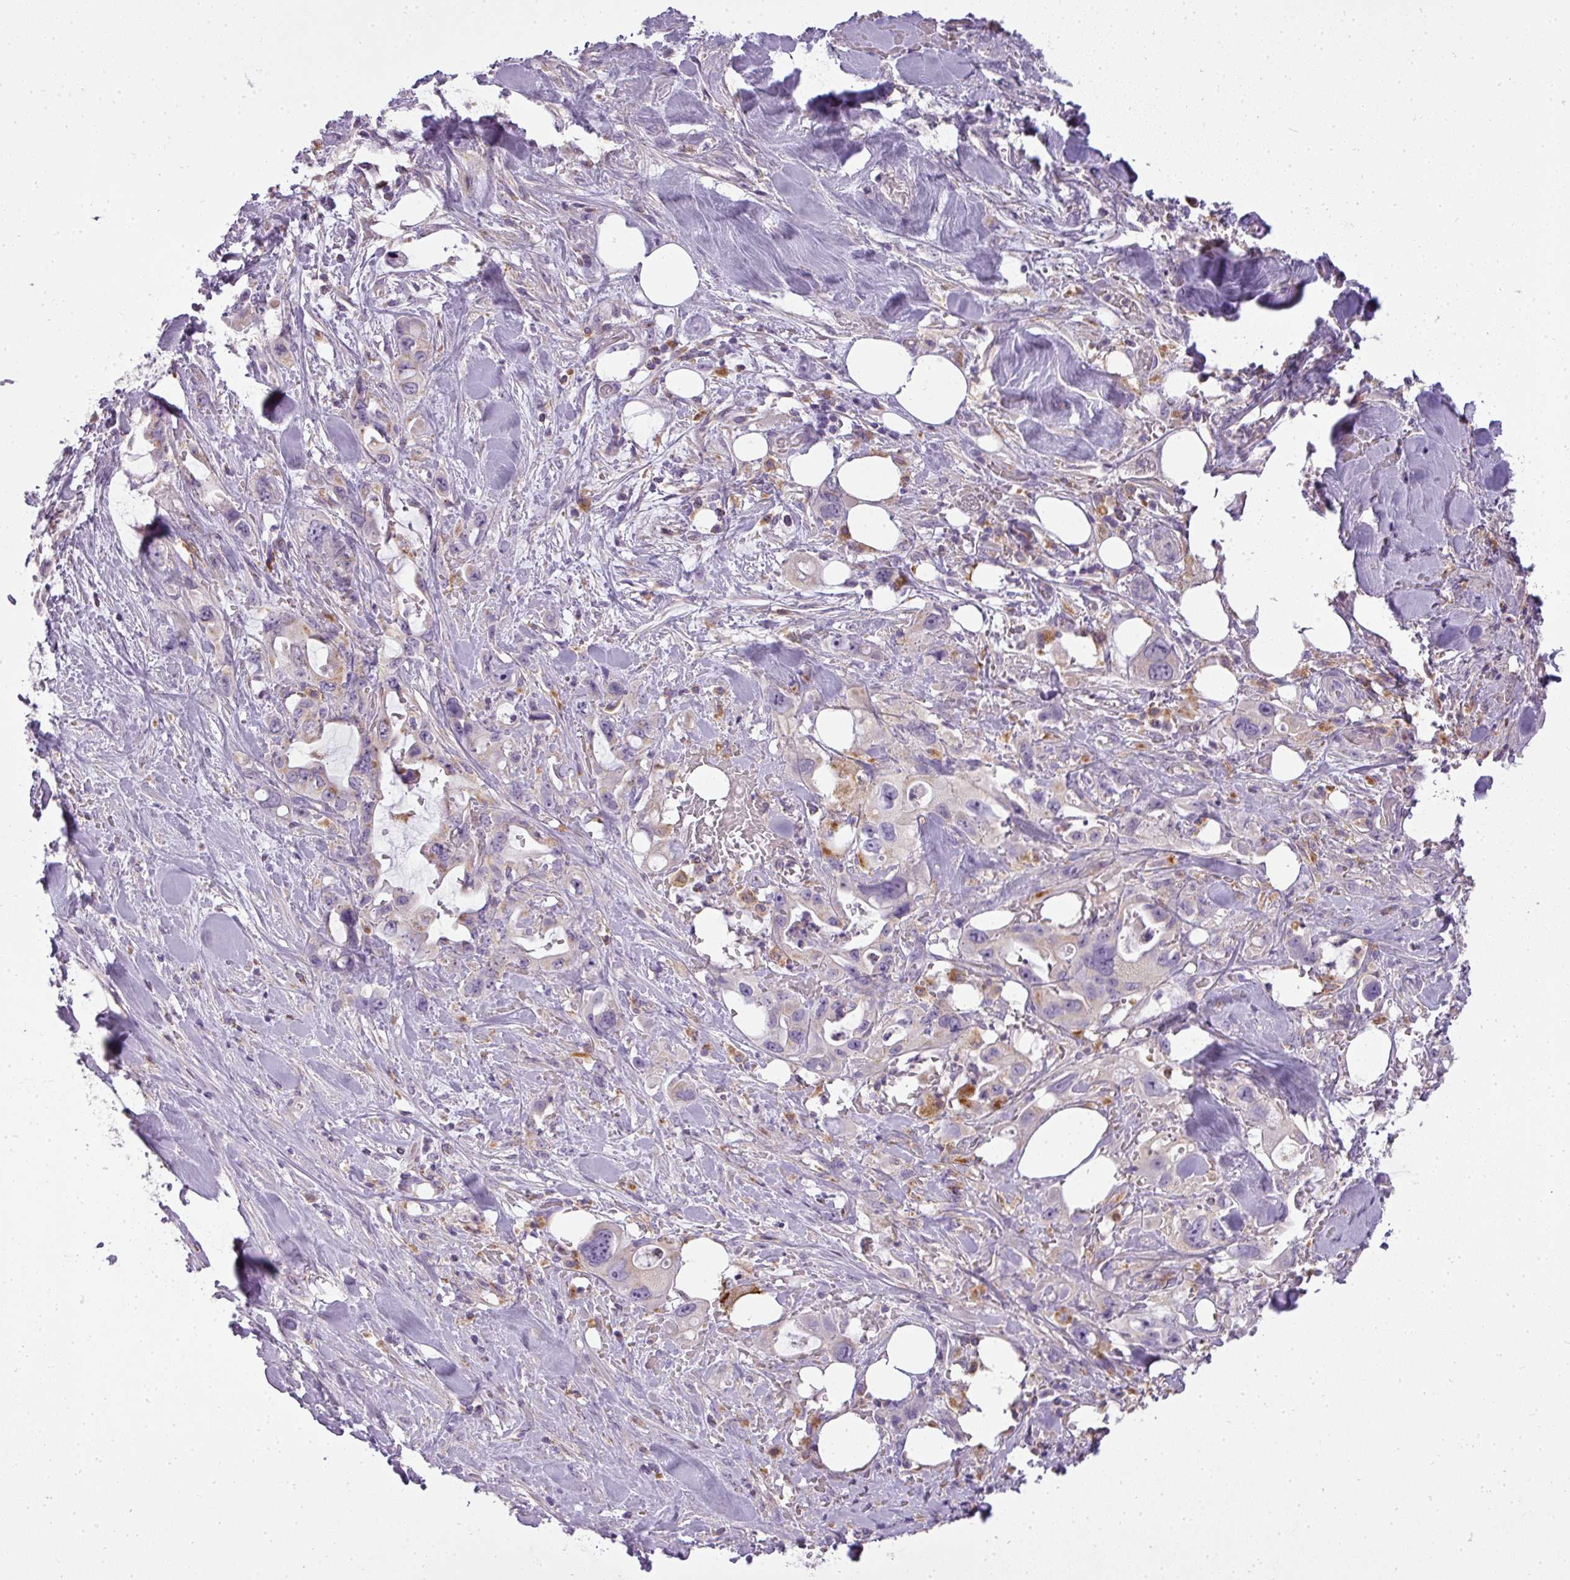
{"staining": {"intensity": "negative", "quantity": "none", "location": "none"}, "tissue": "pancreatic cancer", "cell_type": "Tumor cells", "image_type": "cancer", "snomed": [{"axis": "morphology", "description": "Adenocarcinoma, NOS"}, {"axis": "topography", "description": "Pancreas"}], "caption": "High magnification brightfield microscopy of pancreatic cancer stained with DAB (3,3'-diaminobenzidine) (brown) and counterstained with hematoxylin (blue): tumor cells show no significant expression.", "gene": "ATP6V1D", "patient": {"sex": "female", "age": 61}}